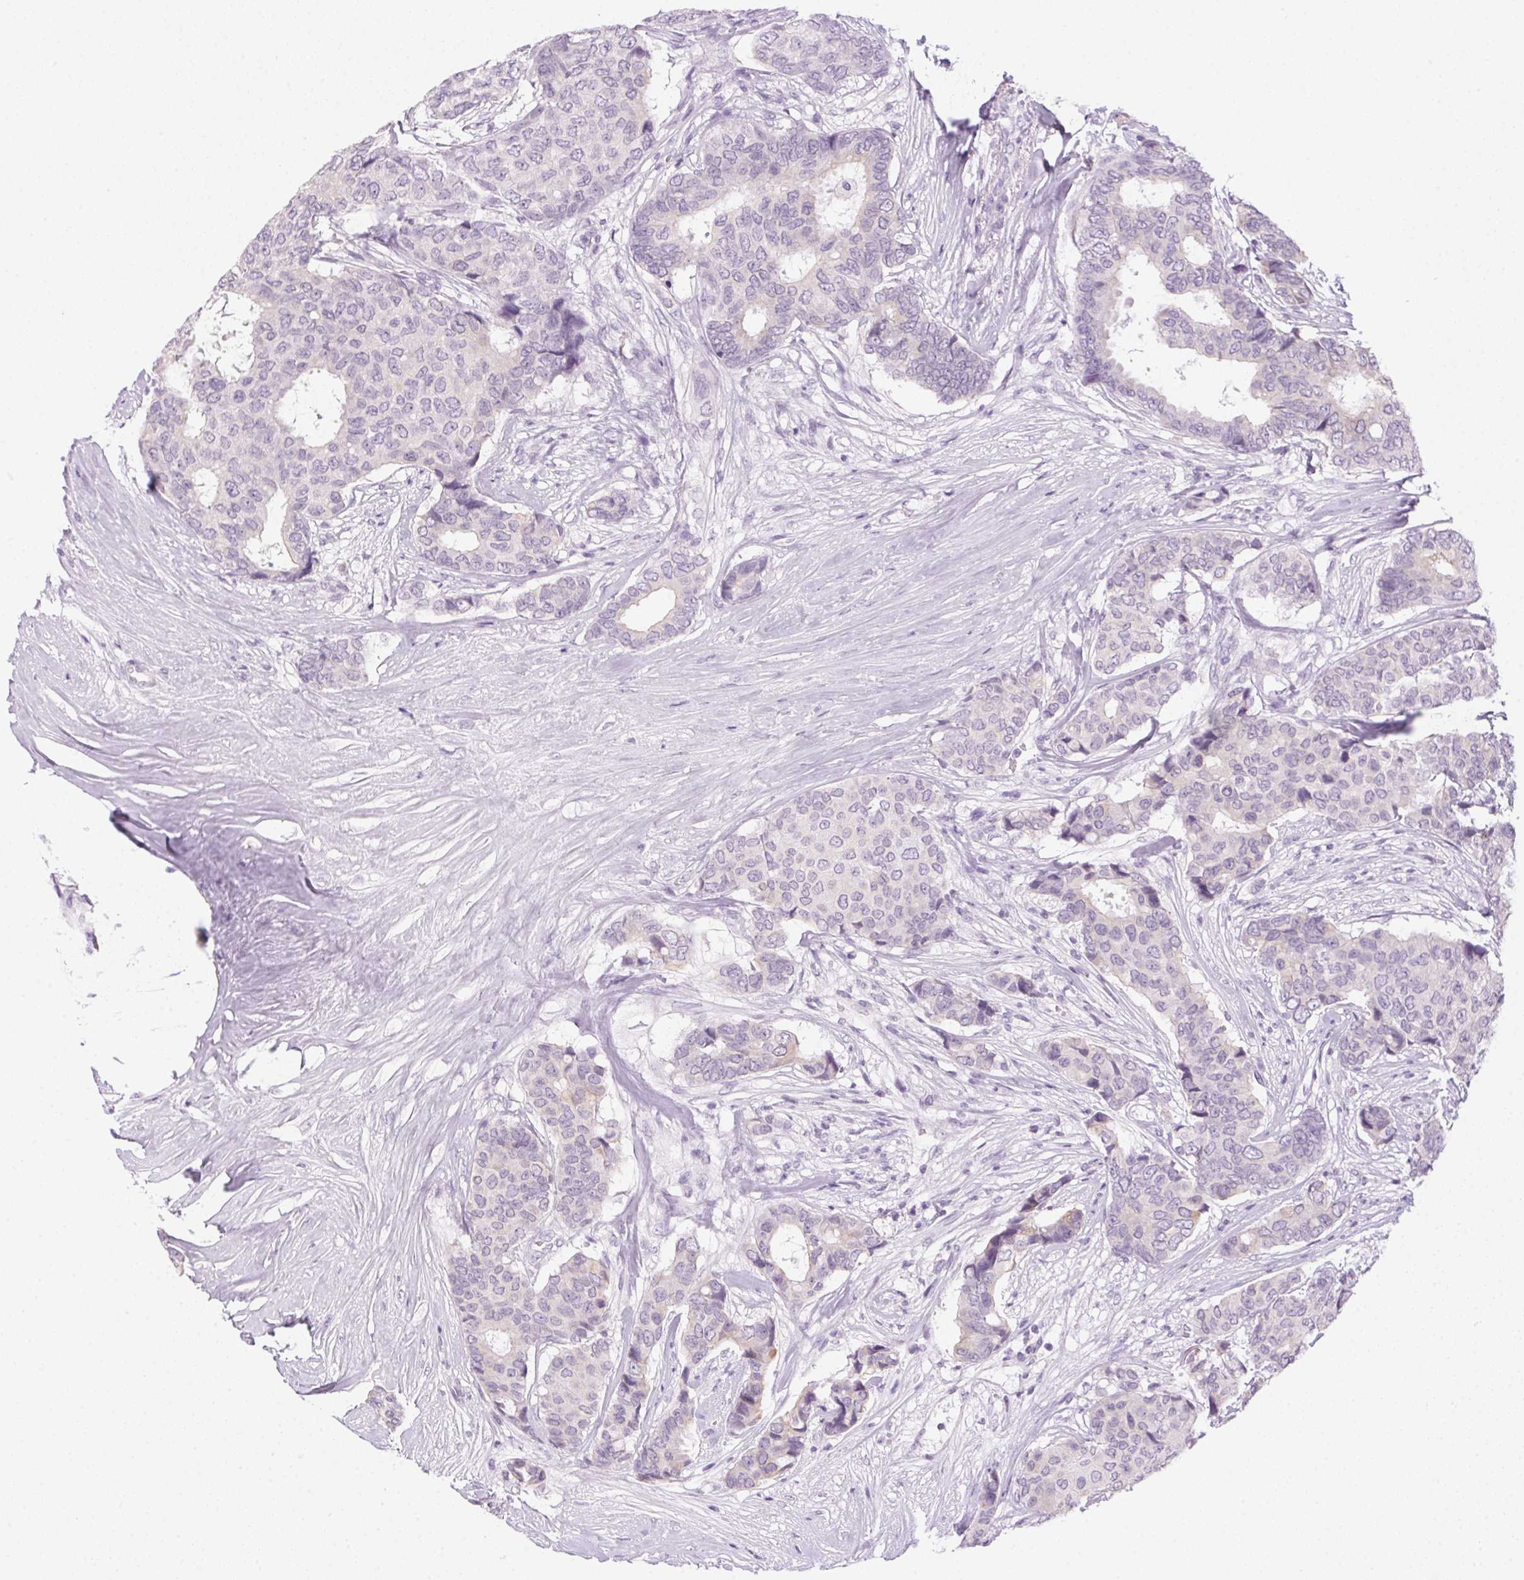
{"staining": {"intensity": "negative", "quantity": "none", "location": "none"}, "tissue": "breast cancer", "cell_type": "Tumor cells", "image_type": "cancer", "snomed": [{"axis": "morphology", "description": "Duct carcinoma"}, {"axis": "topography", "description": "Breast"}], "caption": "Breast invasive ductal carcinoma was stained to show a protein in brown. There is no significant positivity in tumor cells.", "gene": "POPDC2", "patient": {"sex": "female", "age": 75}}